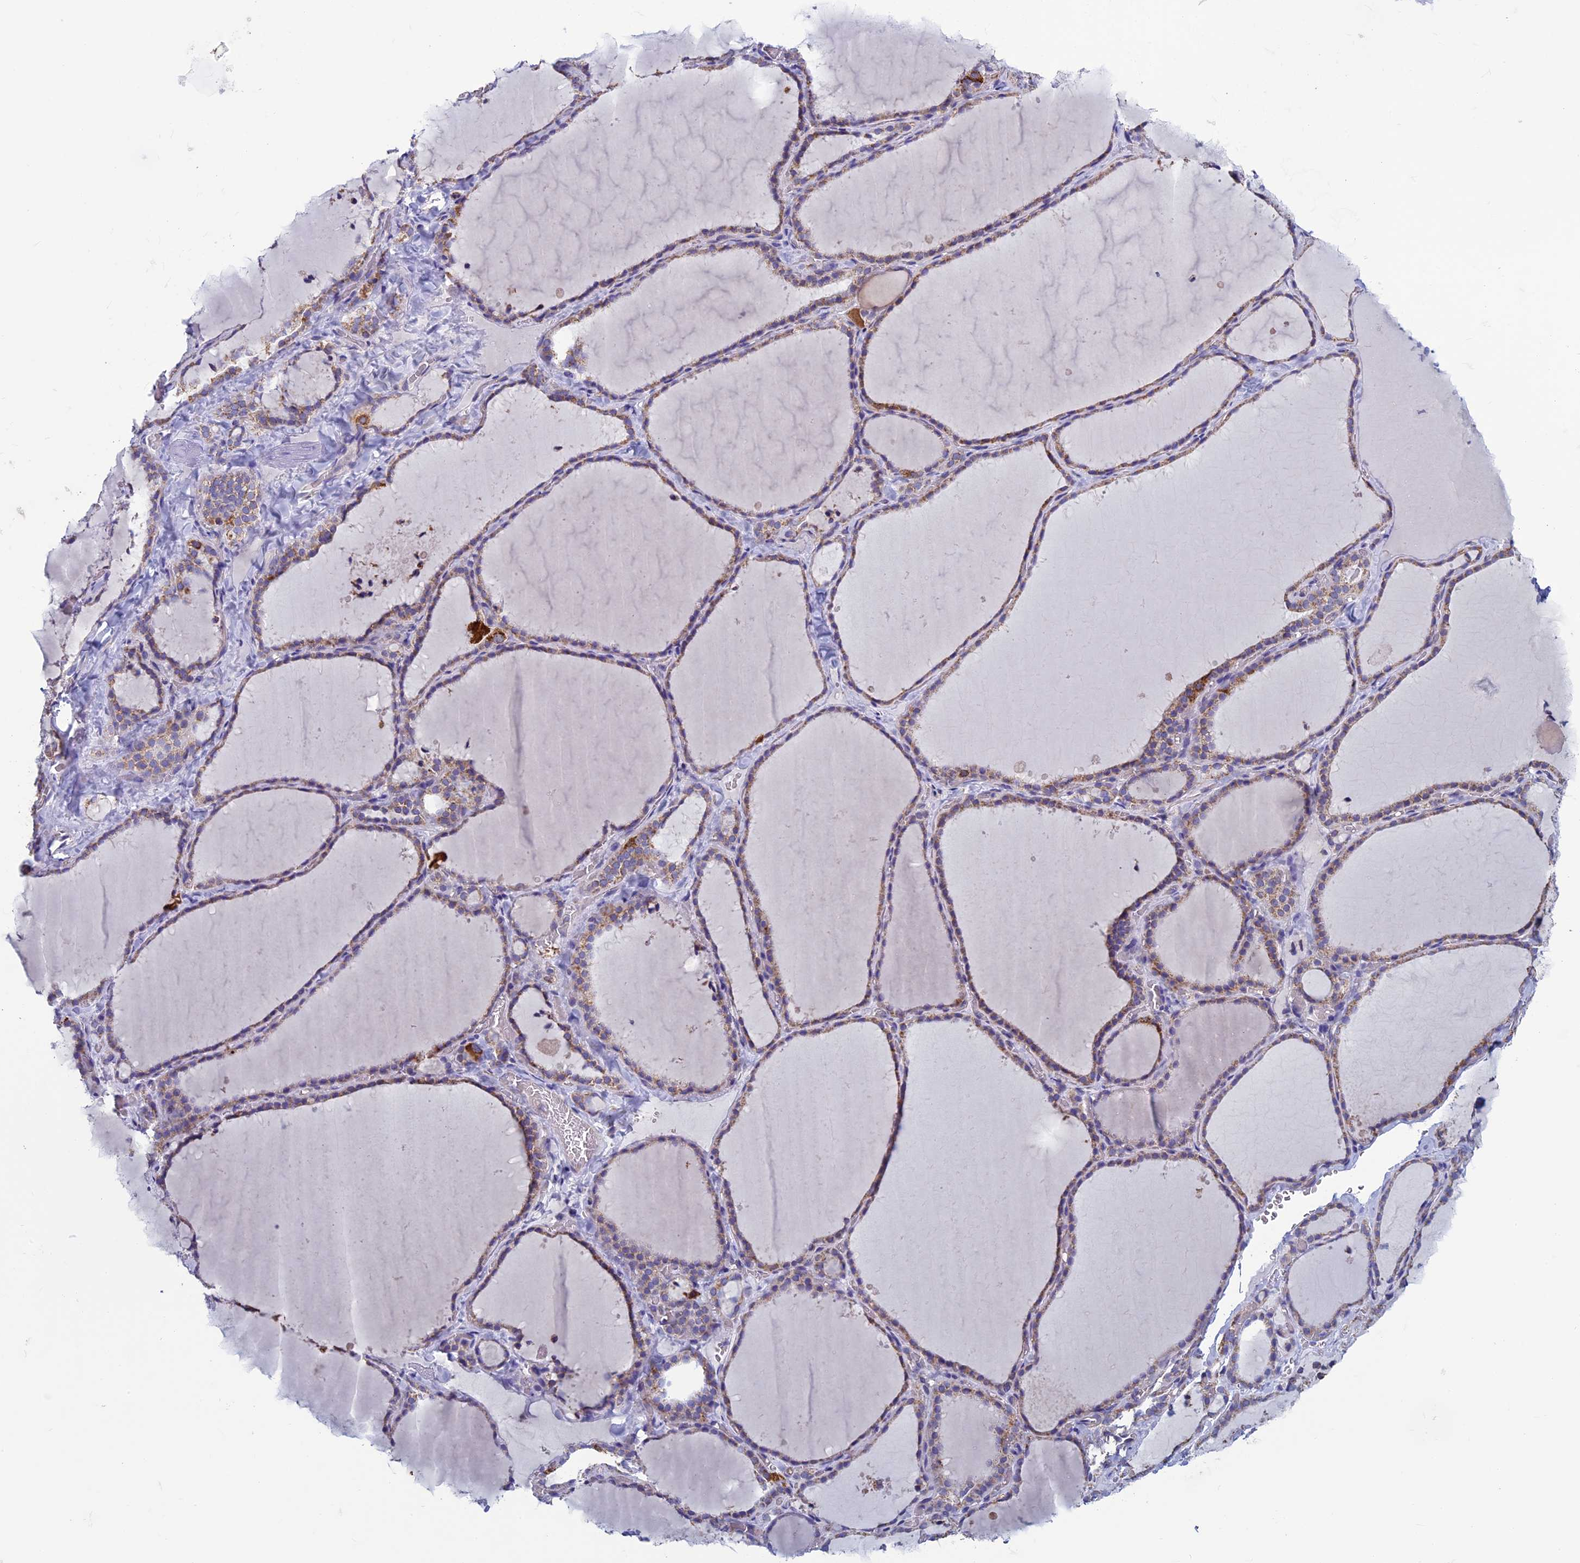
{"staining": {"intensity": "weak", "quantity": ">75%", "location": "cytoplasmic/membranous"}, "tissue": "thyroid gland", "cell_type": "Glandular cells", "image_type": "normal", "snomed": [{"axis": "morphology", "description": "Normal tissue, NOS"}, {"axis": "topography", "description": "Thyroid gland"}], "caption": "Immunohistochemistry of normal human thyroid gland exhibits low levels of weak cytoplasmic/membranous staining in about >75% of glandular cells.", "gene": "MFSD12", "patient": {"sex": "female", "age": 22}}